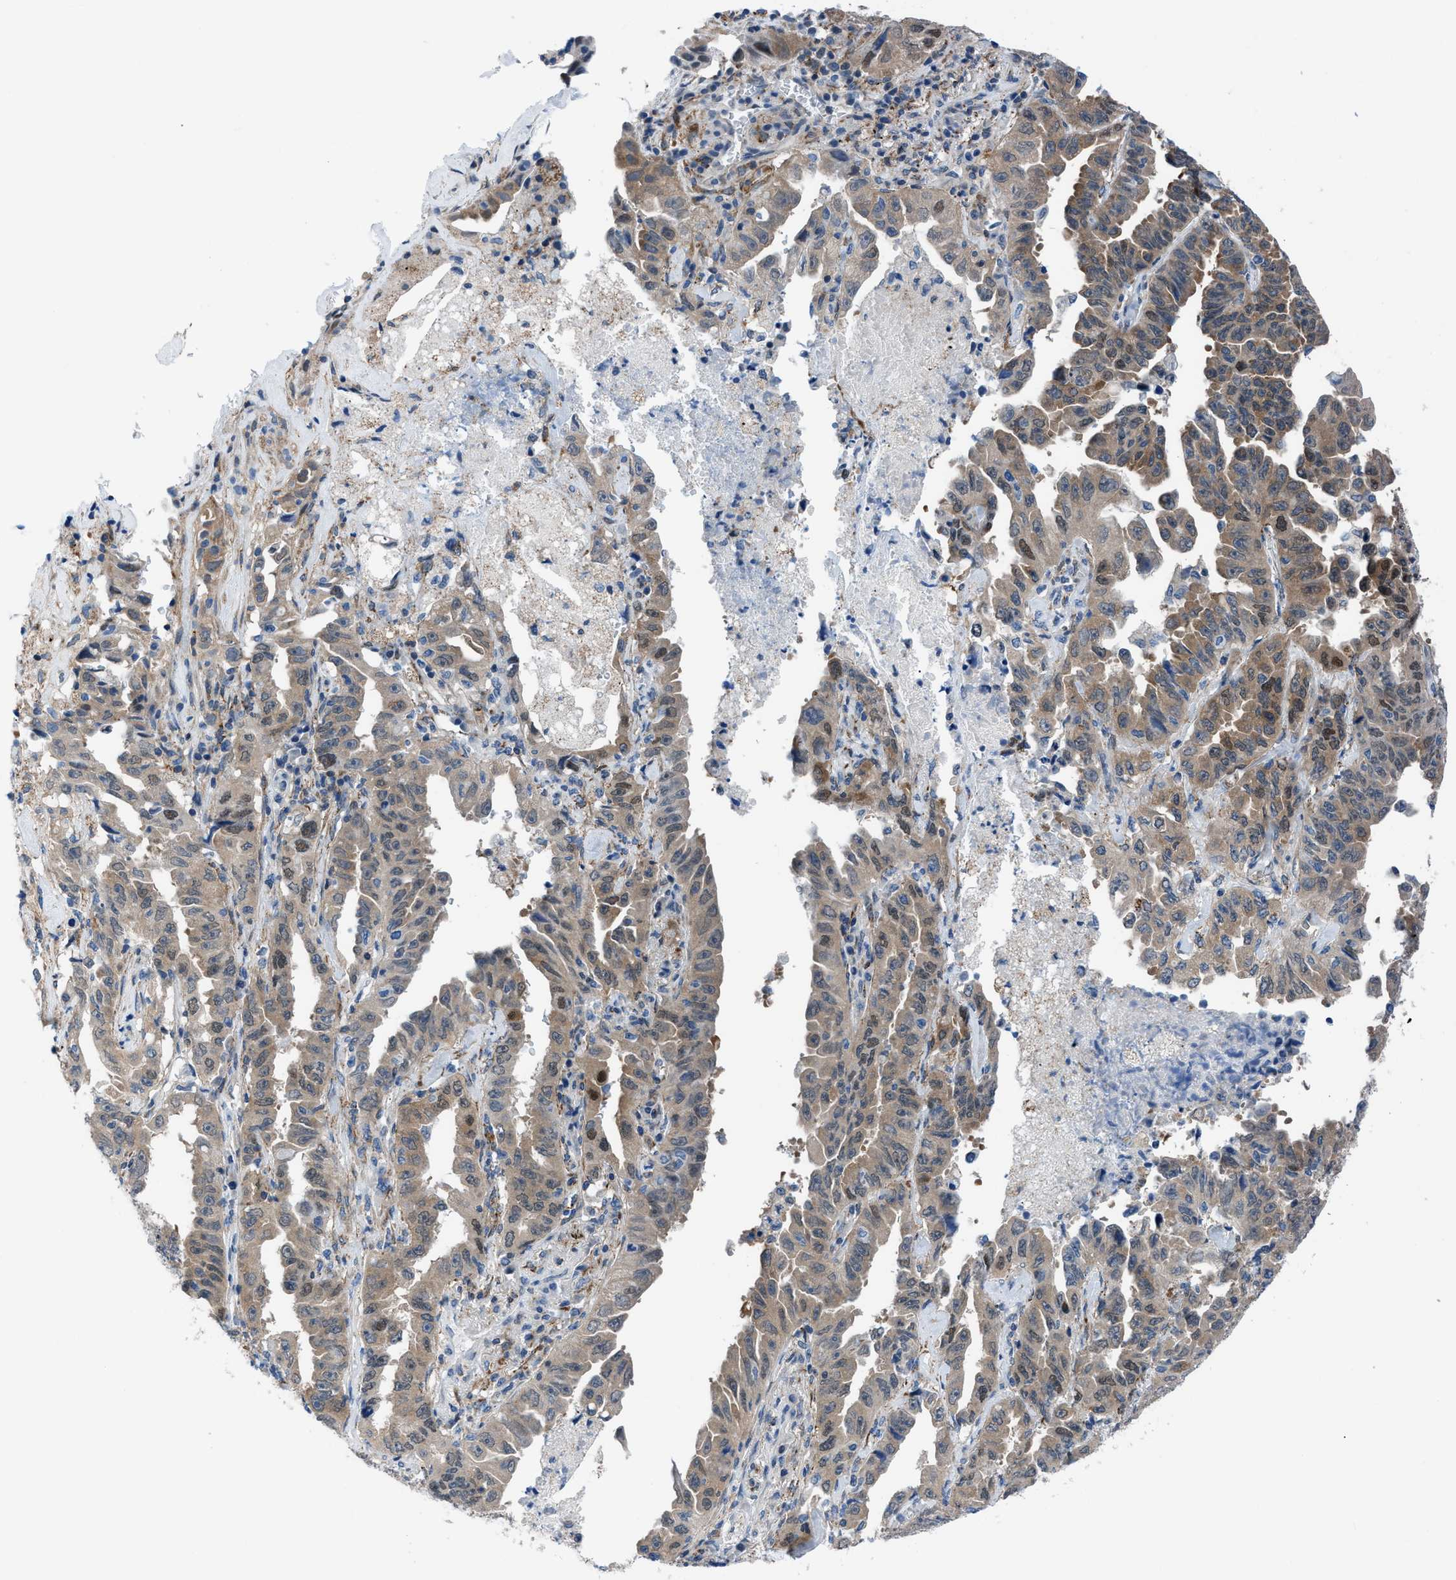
{"staining": {"intensity": "moderate", "quantity": ">75%", "location": "cytoplasmic/membranous,nuclear"}, "tissue": "lung cancer", "cell_type": "Tumor cells", "image_type": "cancer", "snomed": [{"axis": "morphology", "description": "Adenocarcinoma, NOS"}, {"axis": "topography", "description": "Lung"}], "caption": "High-power microscopy captured an IHC histopathology image of adenocarcinoma (lung), revealing moderate cytoplasmic/membranous and nuclear staining in approximately >75% of tumor cells.", "gene": "TMEM45B", "patient": {"sex": "female", "age": 51}}